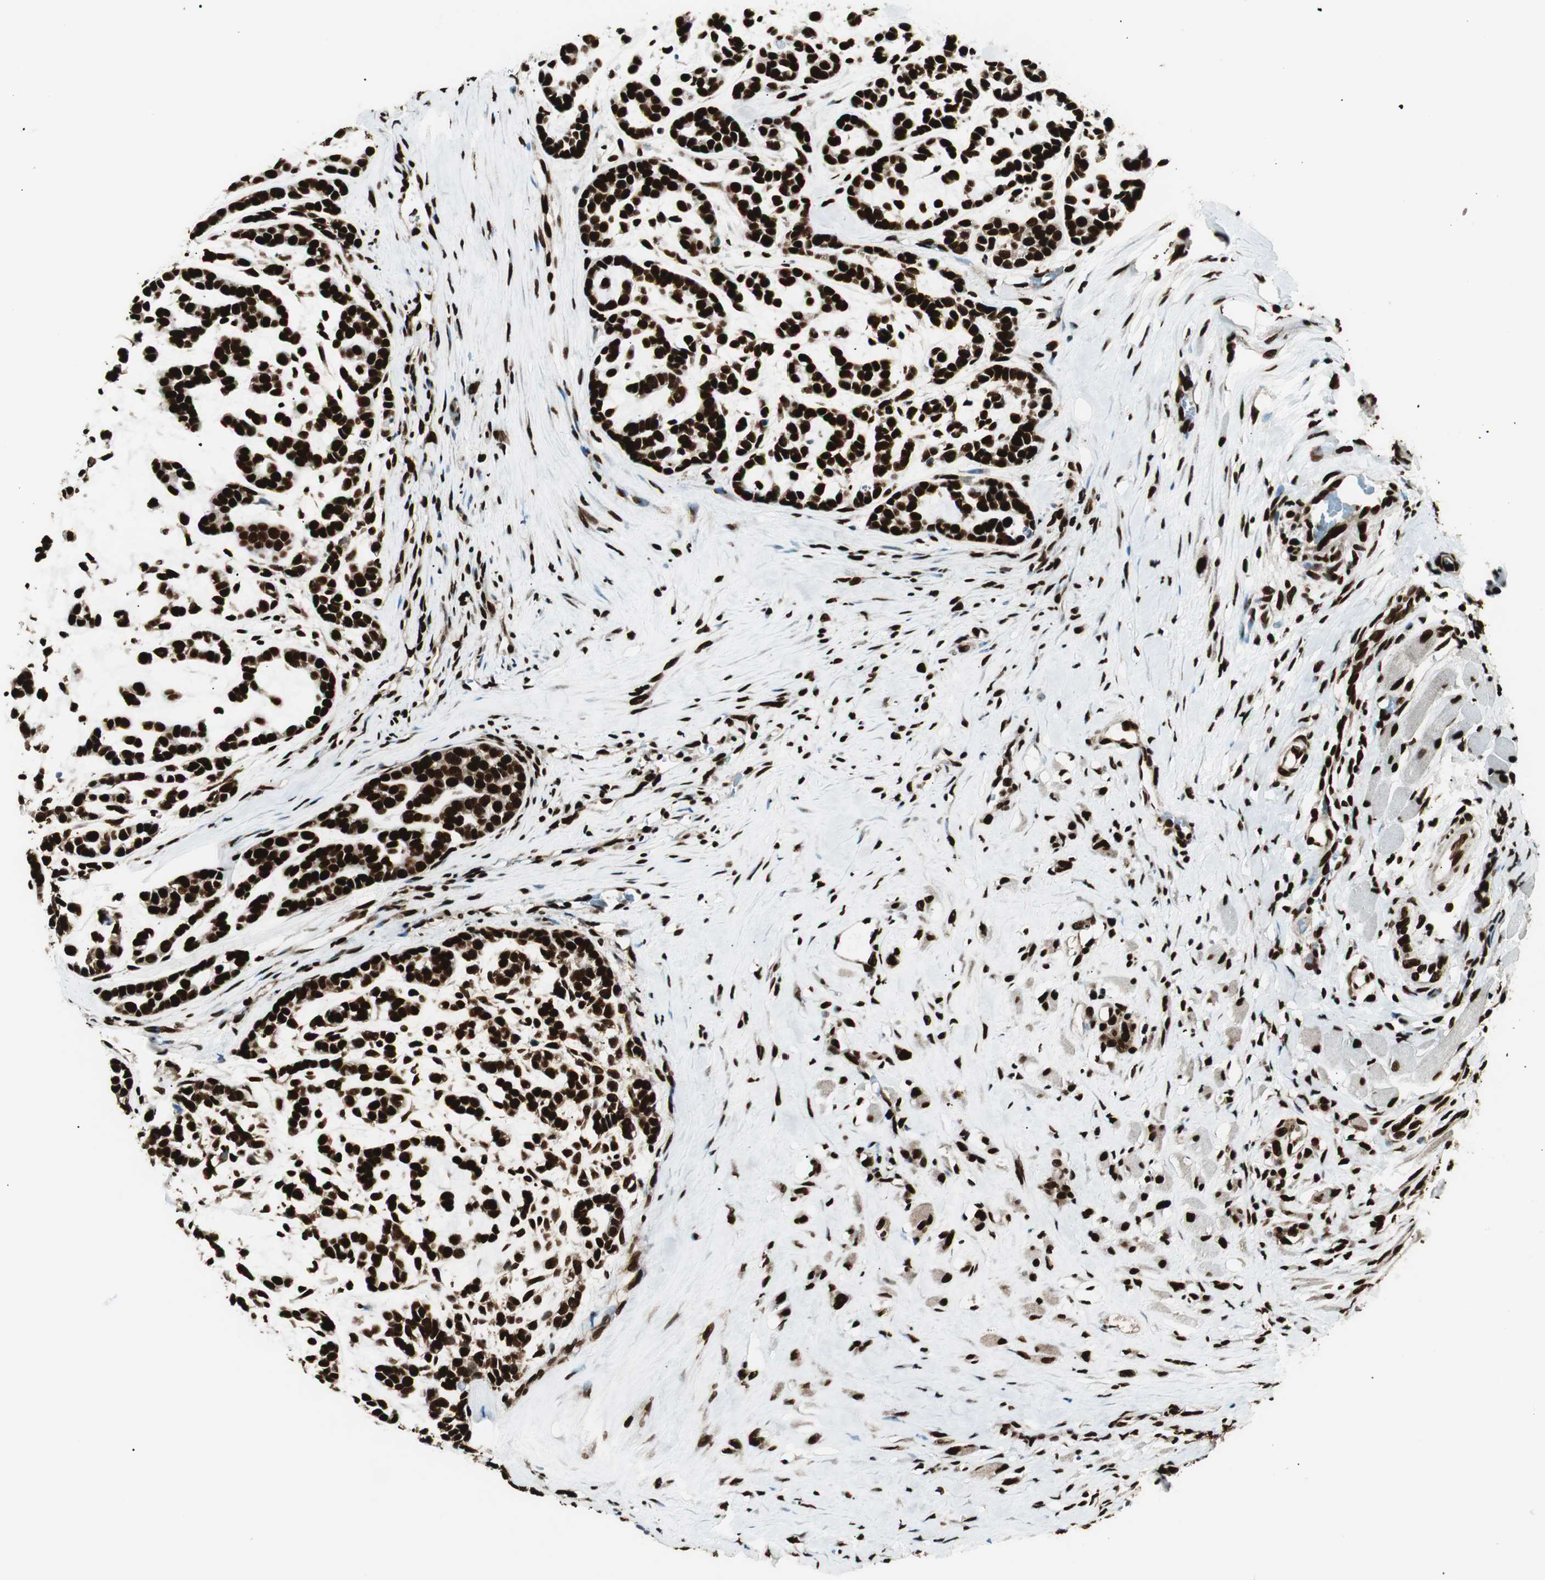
{"staining": {"intensity": "strong", "quantity": ">75%", "location": "nuclear"}, "tissue": "head and neck cancer", "cell_type": "Tumor cells", "image_type": "cancer", "snomed": [{"axis": "morphology", "description": "Adenocarcinoma, NOS"}, {"axis": "morphology", "description": "Adenoma, NOS"}, {"axis": "topography", "description": "Head-Neck"}], "caption": "This micrograph displays adenoma (head and neck) stained with immunohistochemistry (IHC) to label a protein in brown. The nuclear of tumor cells show strong positivity for the protein. Nuclei are counter-stained blue.", "gene": "EWSR1", "patient": {"sex": "female", "age": 55}}